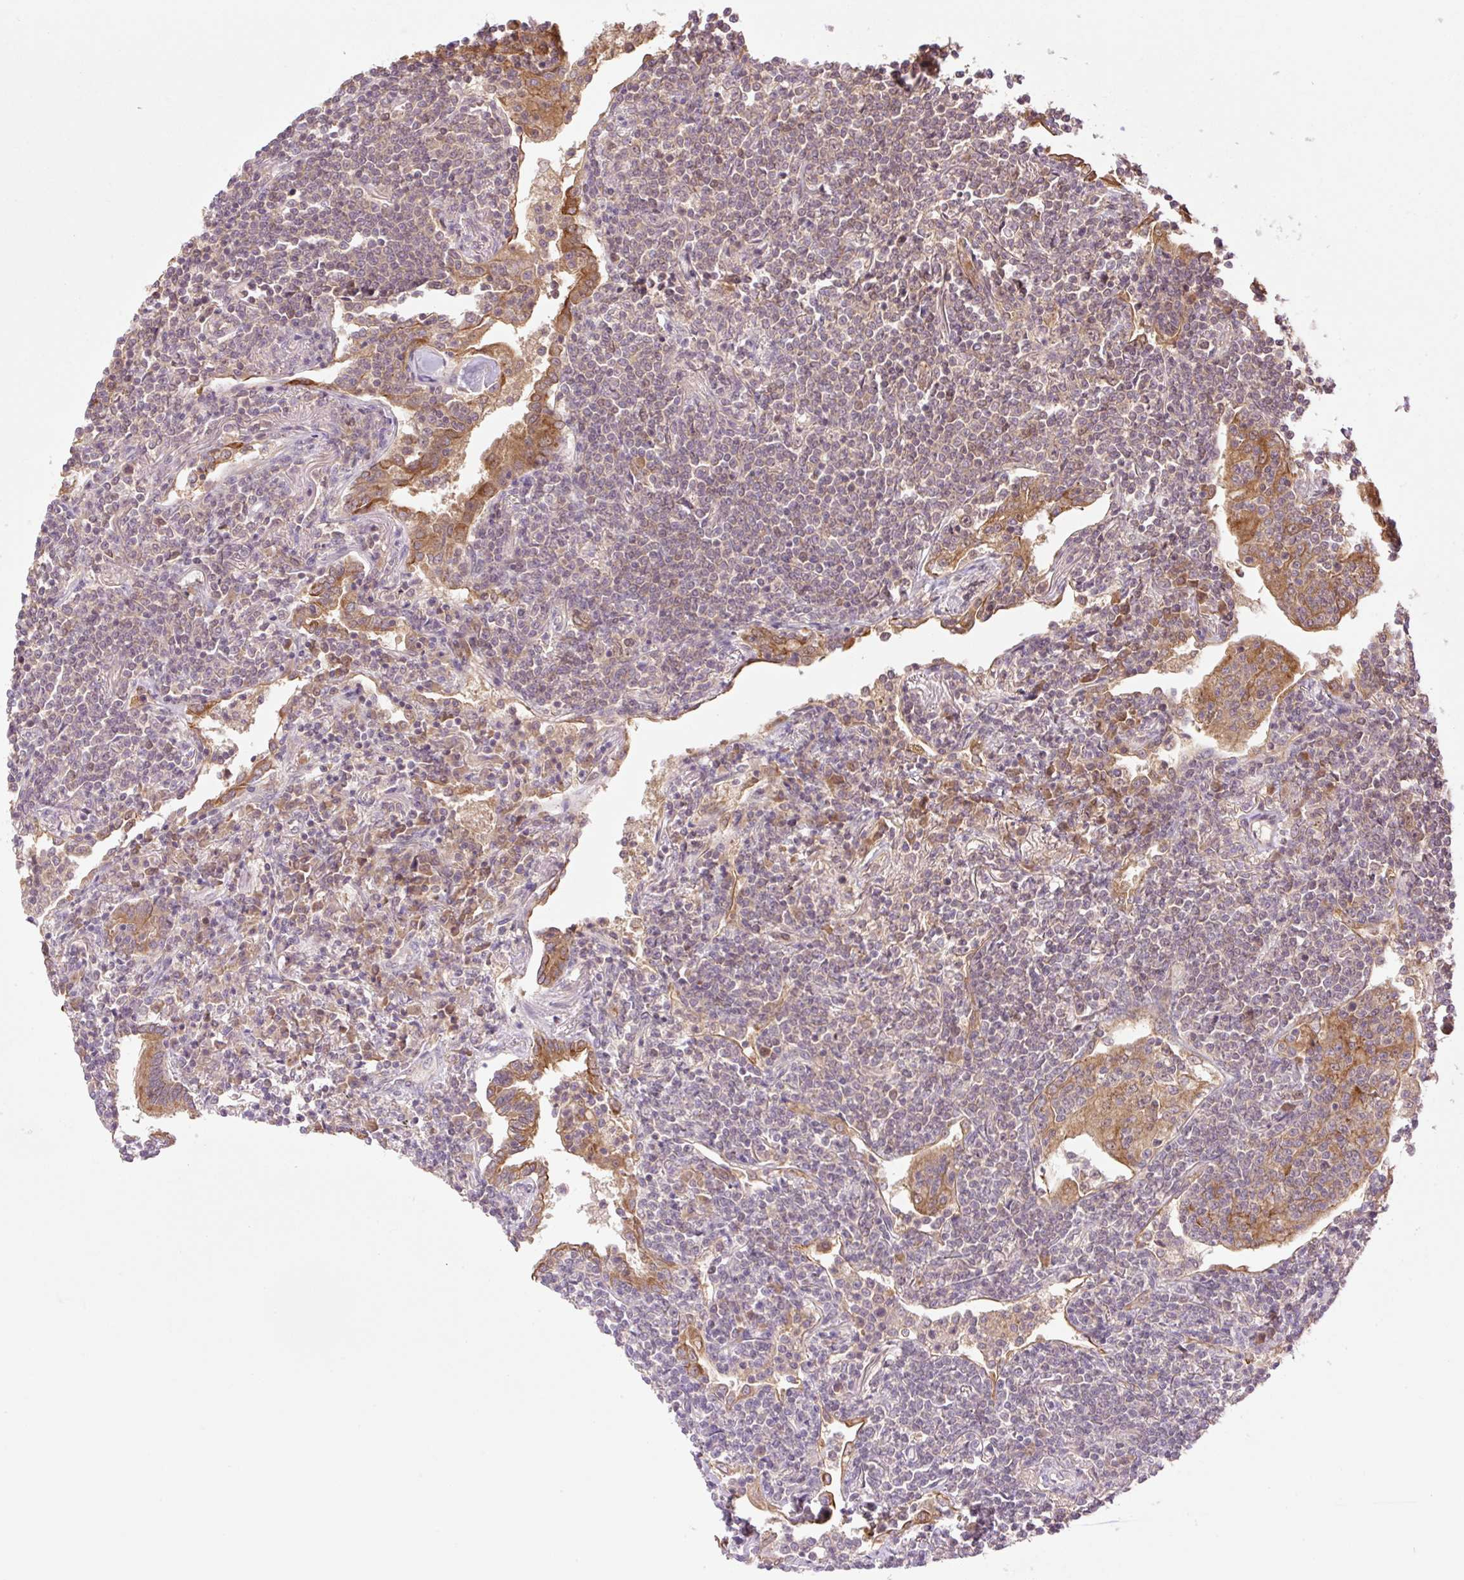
{"staining": {"intensity": "weak", "quantity": "25%-75%", "location": "cytoplasmic/membranous,nuclear"}, "tissue": "lymphoma", "cell_type": "Tumor cells", "image_type": "cancer", "snomed": [{"axis": "morphology", "description": "Malignant lymphoma, non-Hodgkin's type, Low grade"}, {"axis": "topography", "description": "Lung"}], "caption": "This is a photomicrograph of IHC staining of low-grade malignant lymphoma, non-Hodgkin's type, which shows weak positivity in the cytoplasmic/membranous and nuclear of tumor cells.", "gene": "YJU2B", "patient": {"sex": "female", "age": 71}}